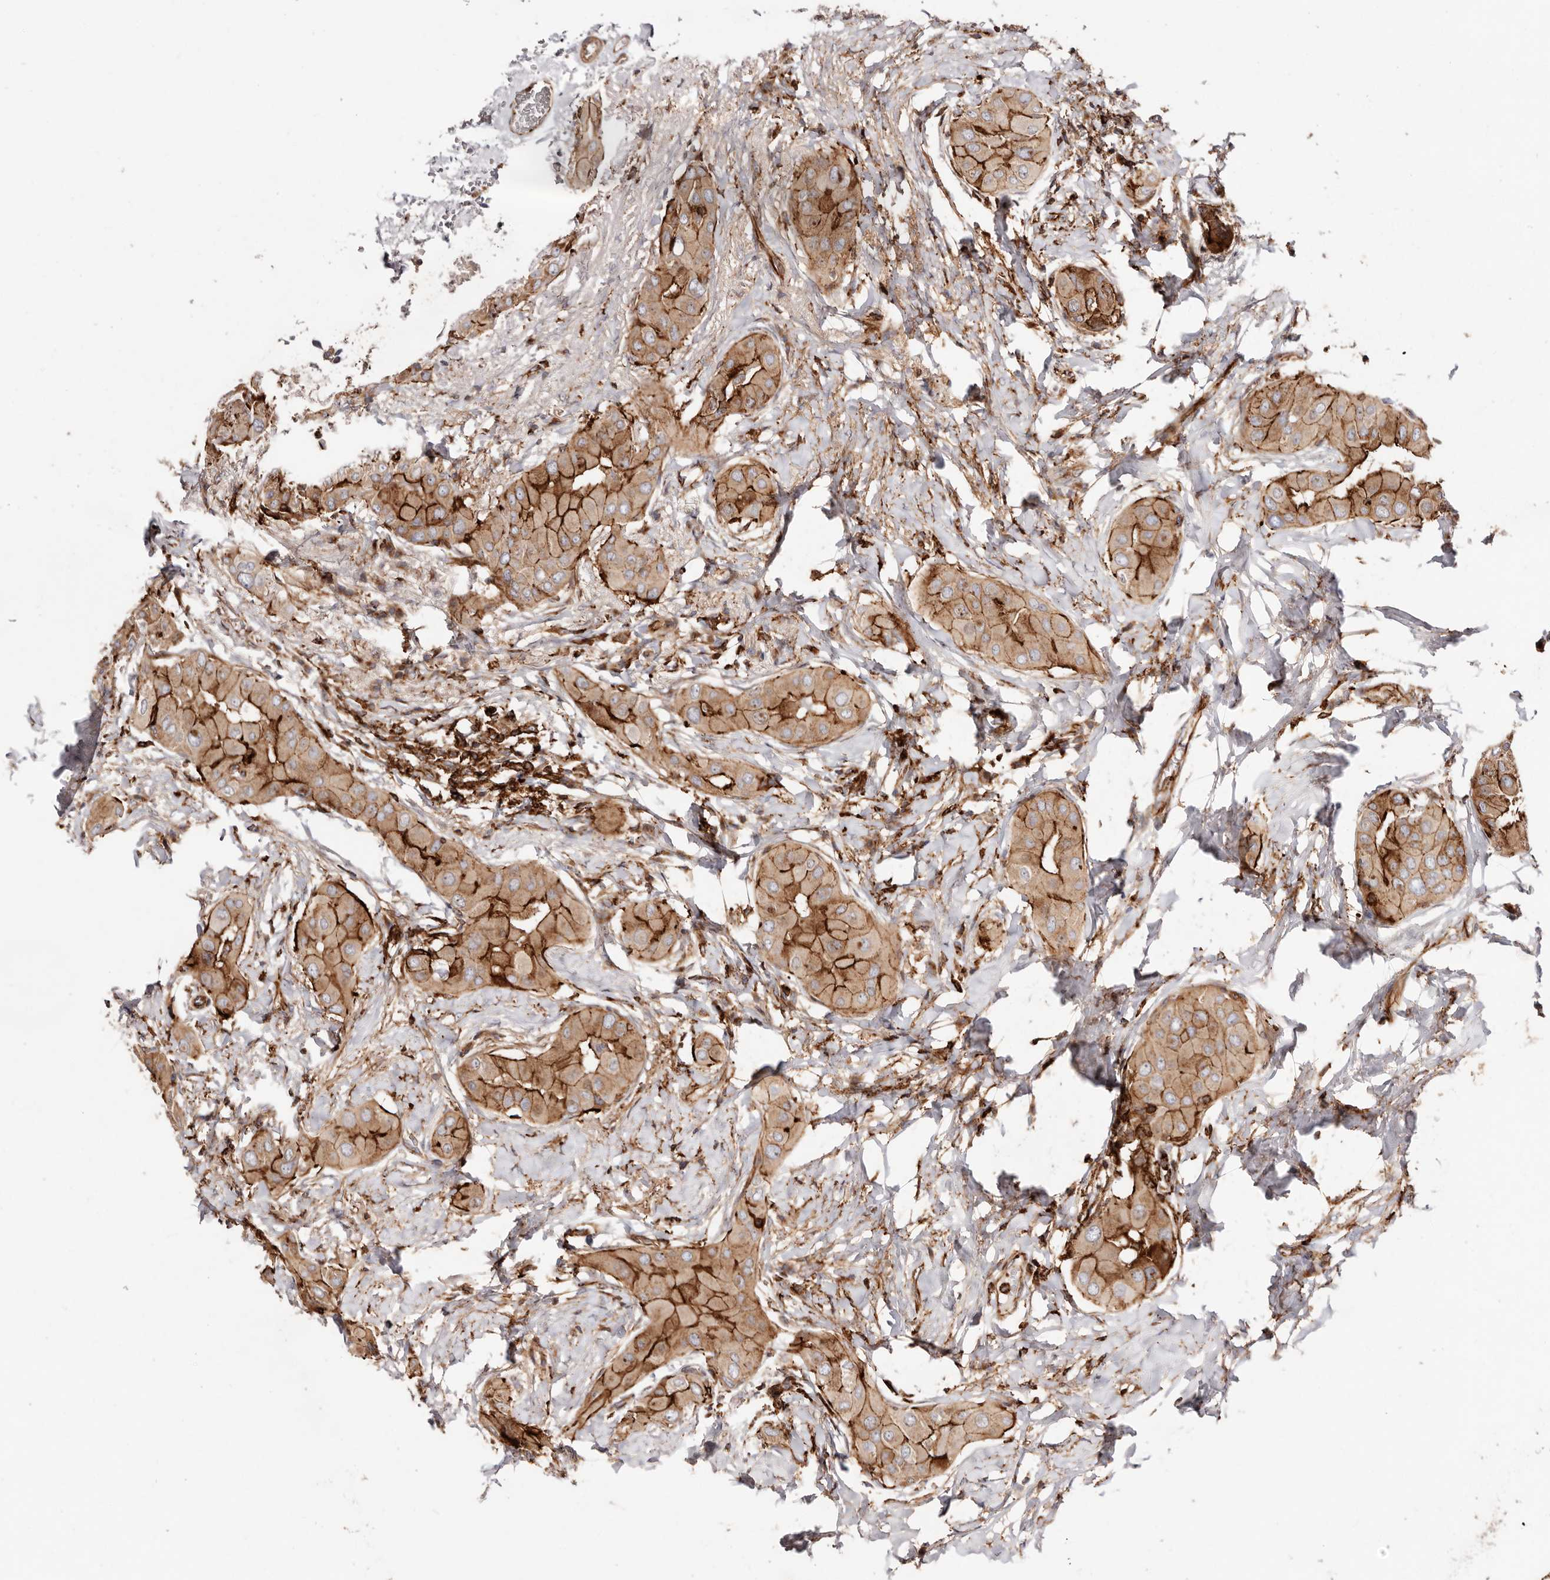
{"staining": {"intensity": "strong", "quantity": "25%-75%", "location": "cytoplasmic/membranous"}, "tissue": "thyroid cancer", "cell_type": "Tumor cells", "image_type": "cancer", "snomed": [{"axis": "morphology", "description": "Papillary adenocarcinoma, NOS"}, {"axis": "topography", "description": "Thyroid gland"}], "caption": "A micrograph showing strong cytoplasmic/membranous positivity in about 25%-75% of tumor cells in thyroid papillary adenocarcinoma, as visualized by brown immunohistochemical staining.", "gene": "PTPN22", "patient": {"sex": "male", "age": 33}}